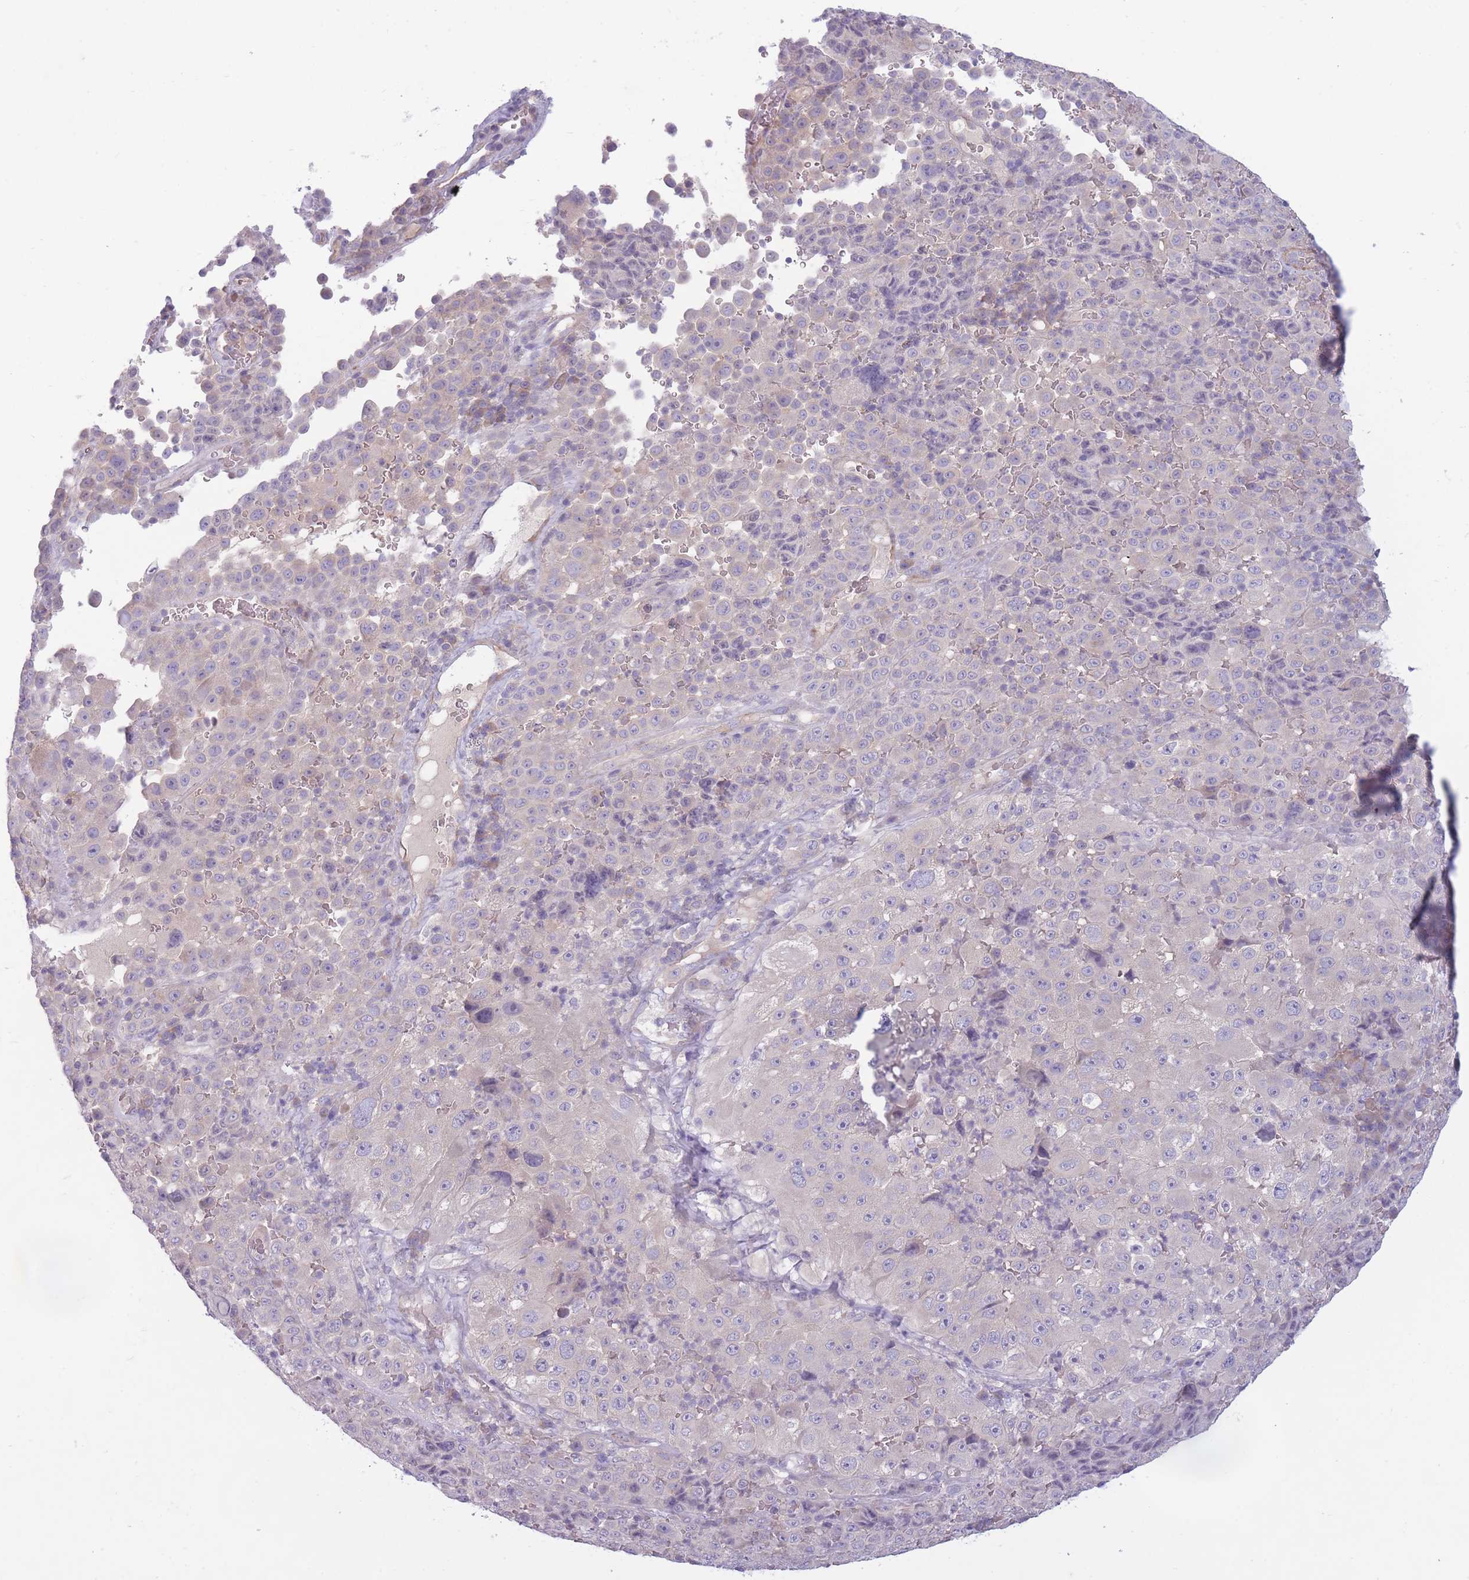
{"staining": {"intensity": "negative", "quantity": "none", "location": "none"}, "tissue": "melanoma", "cell_type": "Tumor cells", "image_type": "cancer", "snomed": [{"axis": "morphology", "description": "Malignant melanoma, Metastatic site"}, {"axis": "topography", "description": "Lymph node"}], "caption": "Immunohistochemistry micrograph of melanoma stained for a protein (brown), which reveals no staining in tumor cells.", "gene": "PNPLA5", "patient": {"sex": "male", "age": 62}}